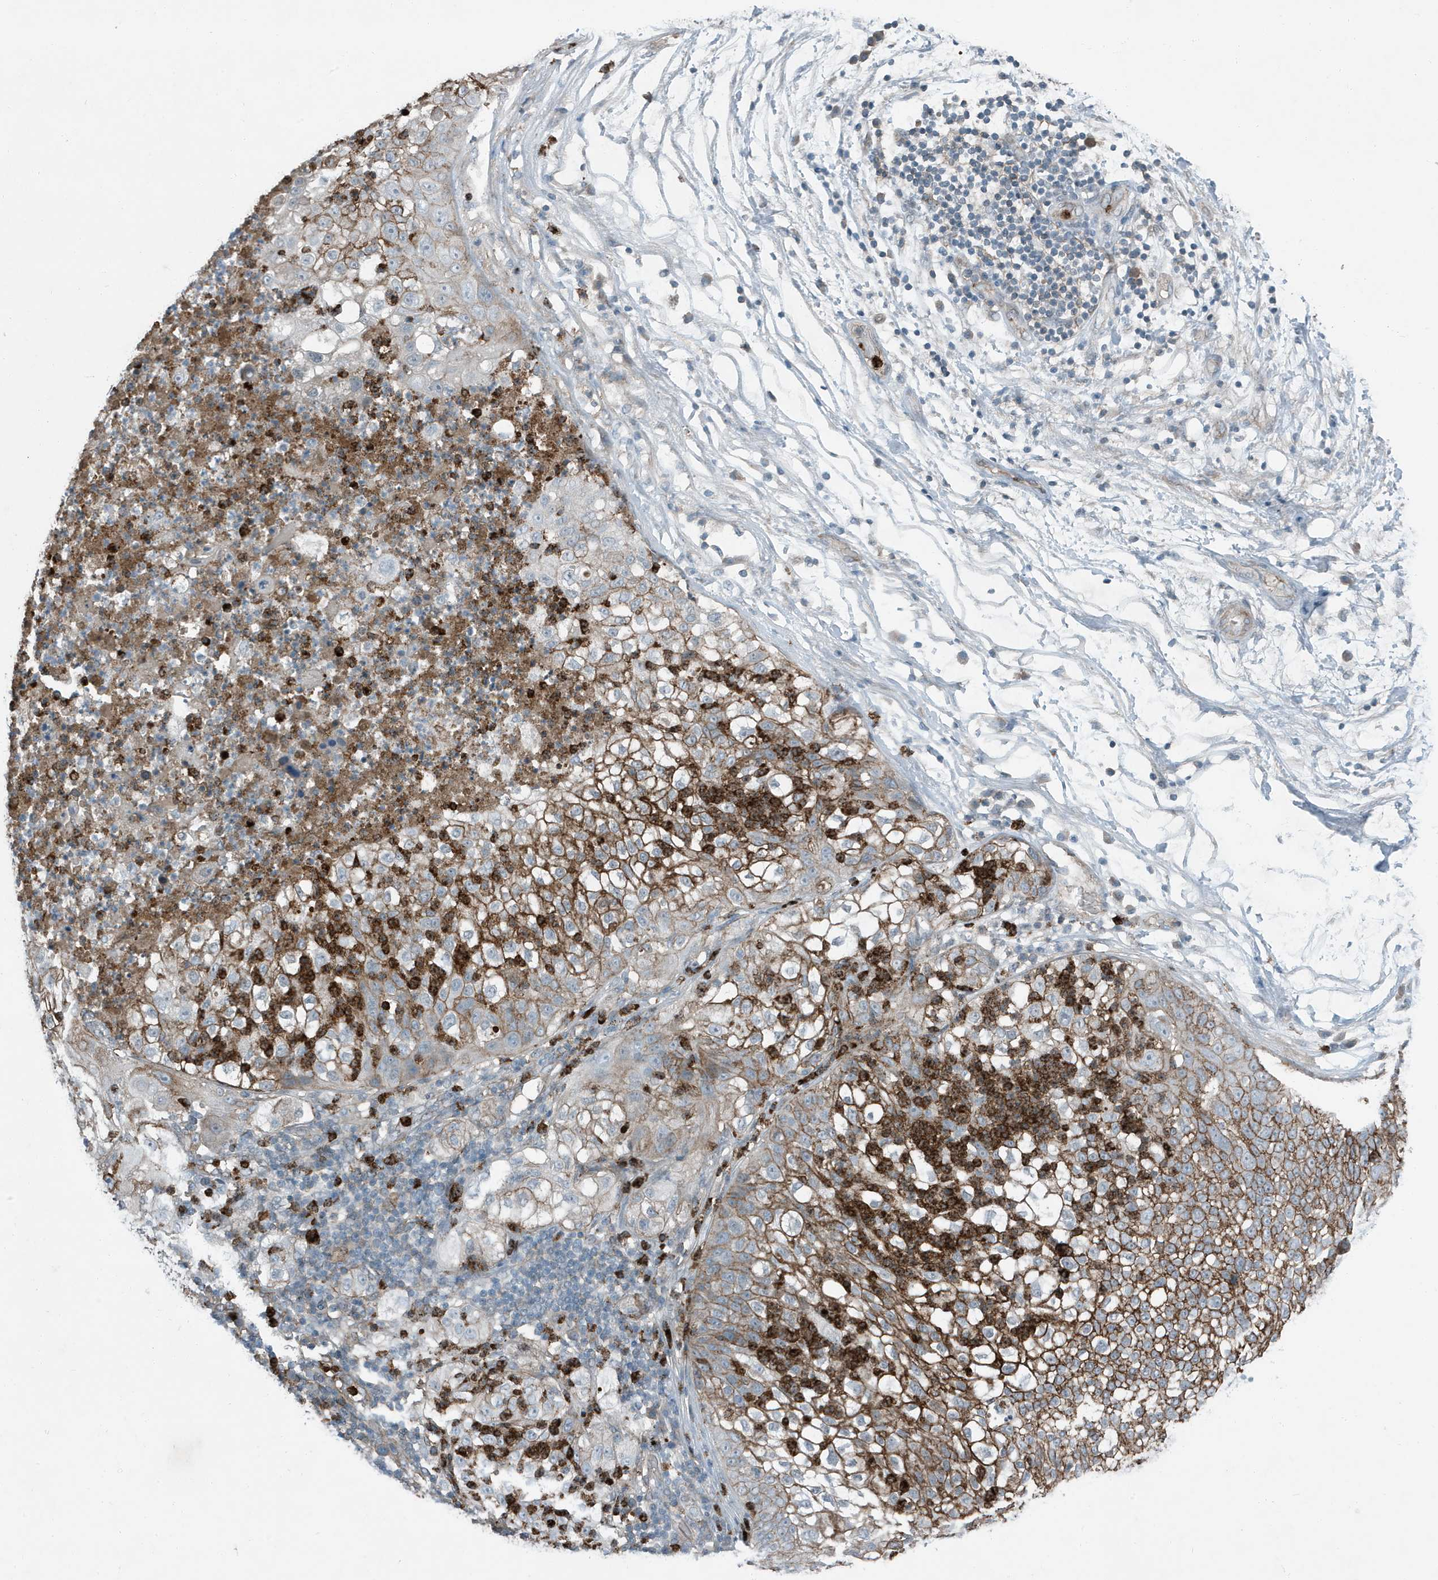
{"staining": {"intensity": "moderate", "quantity": ">75%", "location": "cytoplasmic/membranous"}, "tissue": "lung cancer", "cell_type": "Tumor cells", "image_type": "cancer", "snomed": [{"axis": "morphology", "description": "Inflammation, NOS"}, {"axis": "morphology", "description": "Squamous cell carcinoma, NOS"}, {"axis": "topography", "description": "Lymph node"}, {"axis": "topography", "description": "Soft tissue"}, {"axis": "topography", "description": "Lung"}], "caption": "IHC staining of squamous cell carcinoma (lung), which reveals medium levels of moderate cytoplasmic/membranous expression in about >75% of tumor cells indicating moderate cytoplasmic/membranous protein positivity. The staining was performed using DAB (3,3'-diaminobenzidine) (brown) for protein detection and nuclei were counterstained in hematoxylin (blue).", "gene": "DAPP1", "patient": {"sex": "male", "age": 66}}